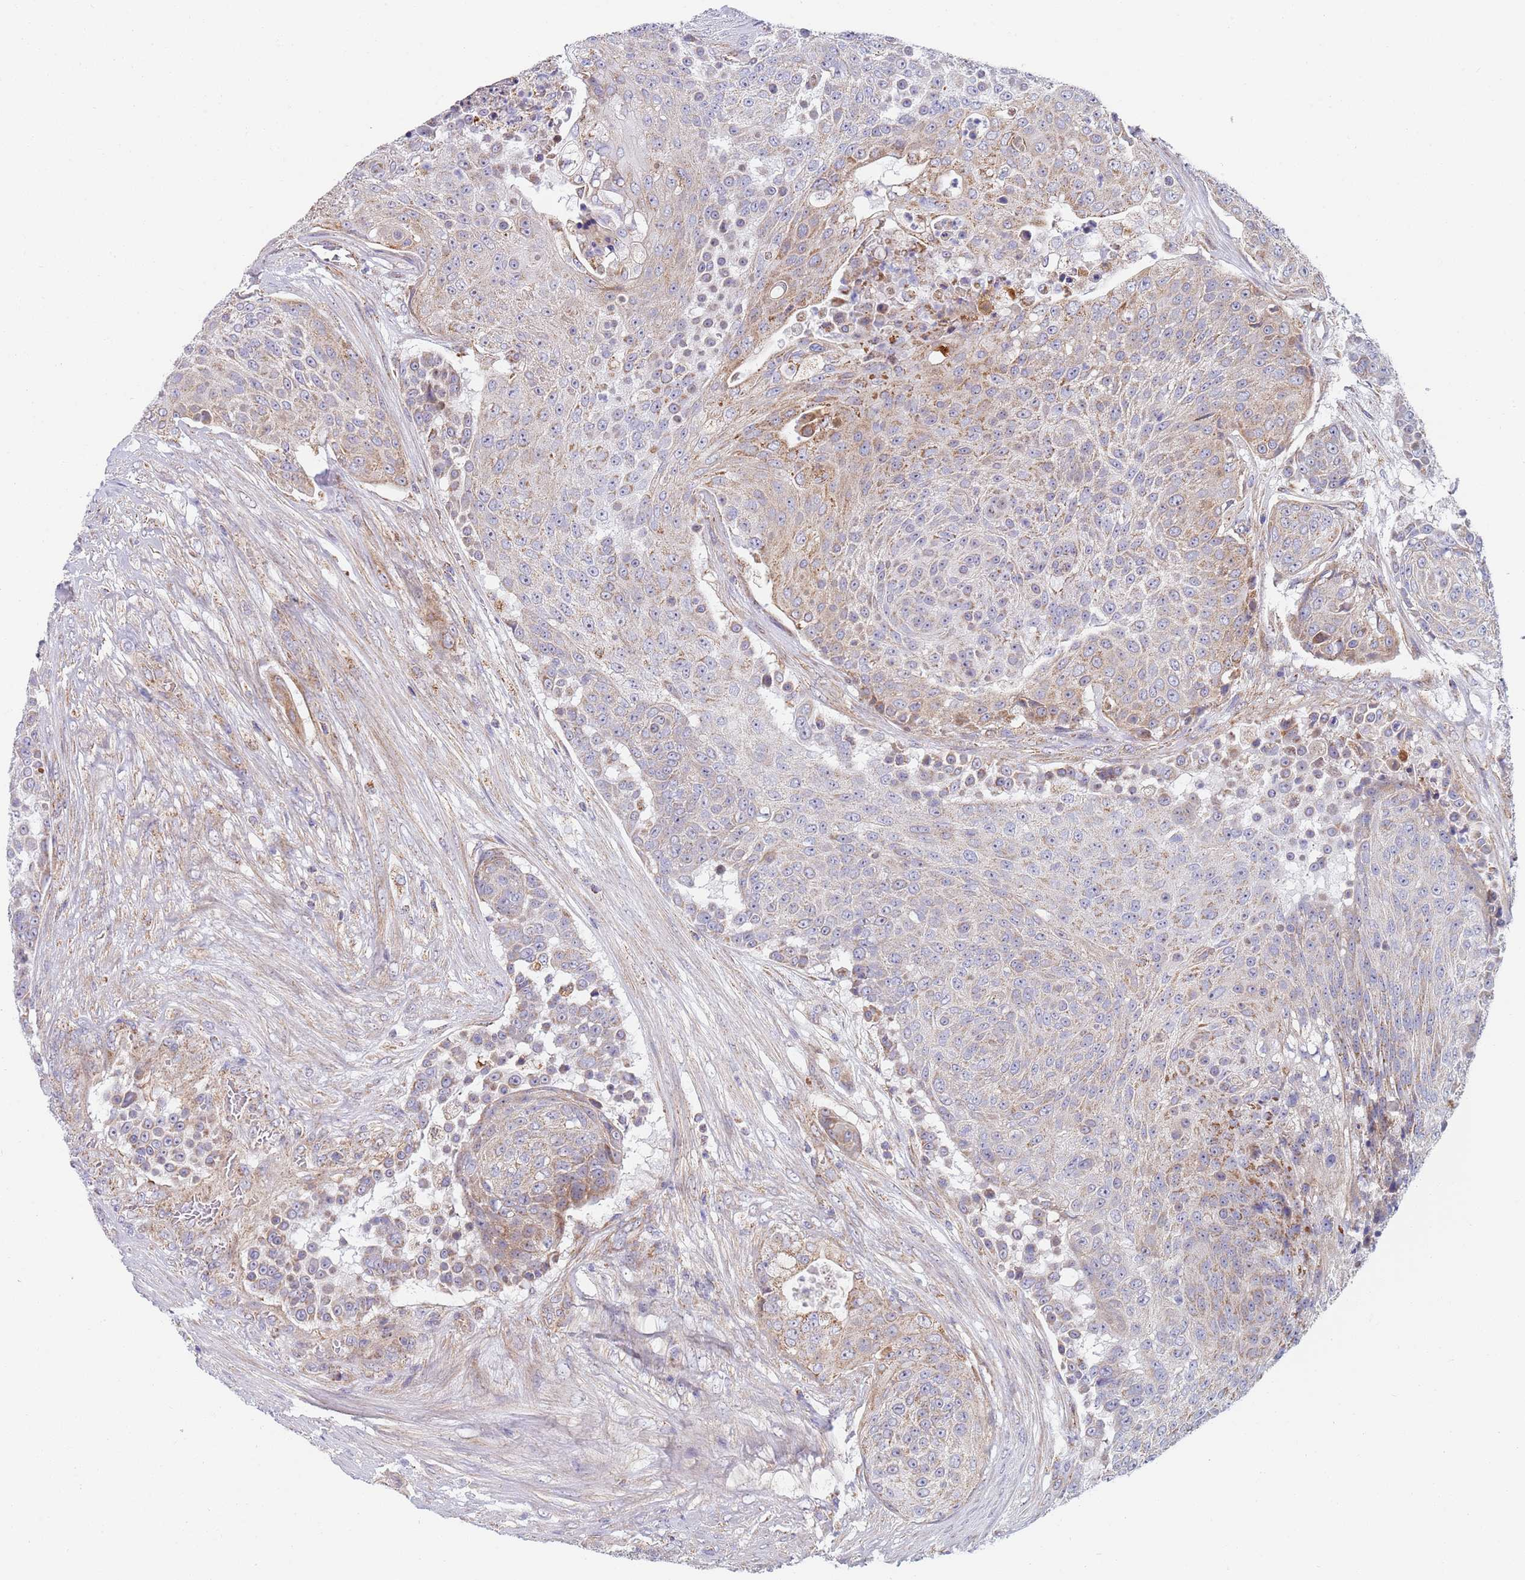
{"staining": {"intensity": "weak", "quantity": "25%-75%", "location": "cytoplasmic/membranous"}, "tissue": "urothelial cancer", "cell_type": "Tumor cells", "image_type": "cancer", "snomed": [{"axis": "morphology", "description": "Urothelial carcinoma, High grade"}, {"axis": "topography", "description": "Urinary bladder"}], "caption": "Immunohistochemistry (IHC) photomicrograph of neoplastic tissue: human urothelial cancer stained using immunohistochemistry (IHC) reveals low levels of weak protein expression localized specifically in the cytoplasmic/membranous of tumor cells, appearing as a cytoplasmic/membranous brown color.", "gene": "PWWP3A", "patient": {"sex": "female", "age": 63}}